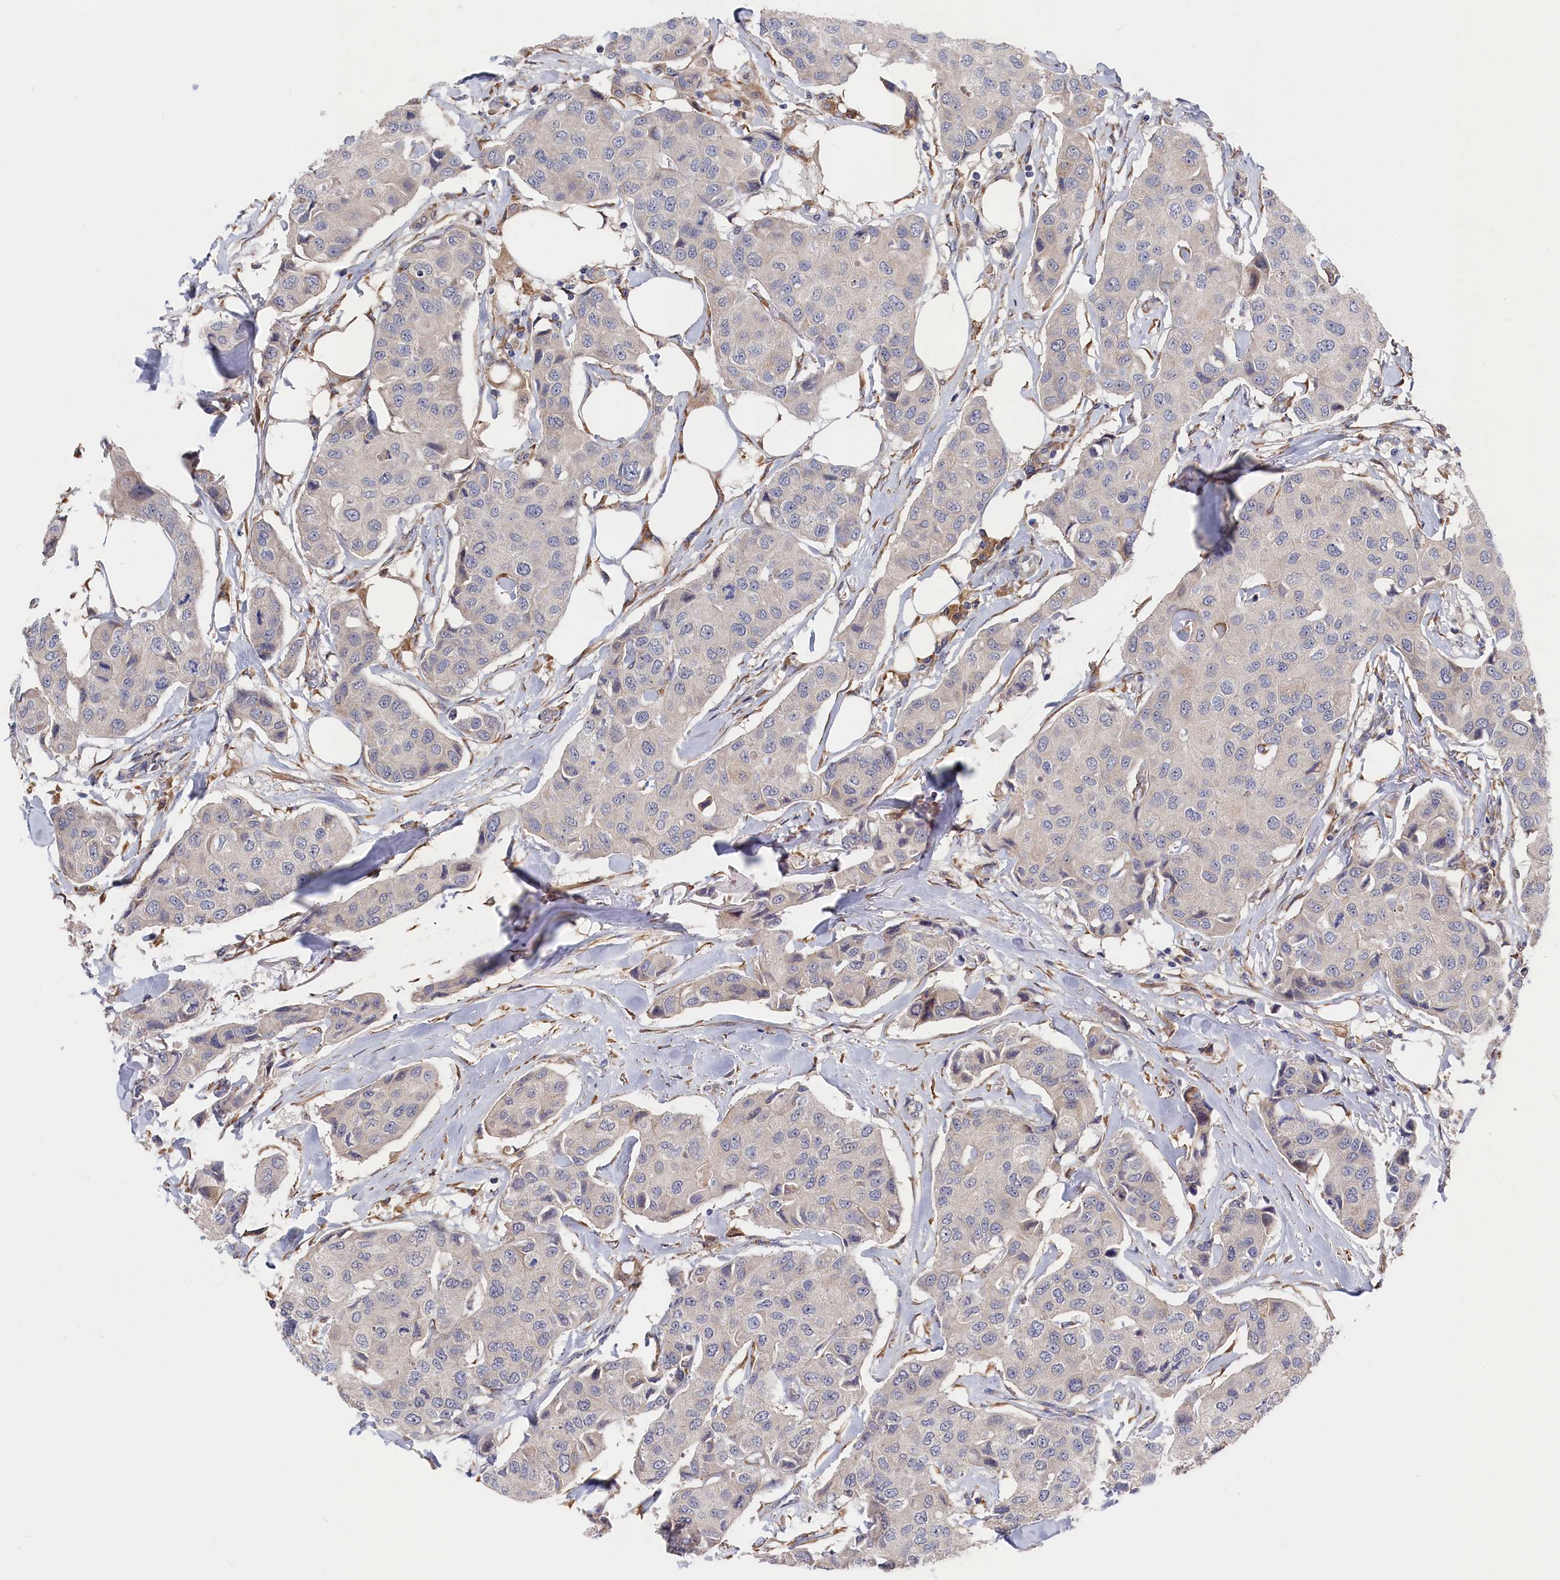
{"staining": {"intensity": "negative", "quantity": "none", "location": "none"}, "tissue": "breast cancer", "cell_type": "Tumor cells", "image_type": "cancer", "snomed": [{"axis": "morphology", "description": "Duct carcinoma"}, {"axis": "topography", "description": "Breast"}], "caption": "The photomicrograph shows no staining of tumor cells in breast cancer (intraductal carcinoma). The staining was performed using DAB to visualize the protein expression in brown, while the nuclei were stained in blue with hematoxylin (Magnification: 20x).", "gene": "CYB5D2", "patient": {"sex": "female", "age": 80}}